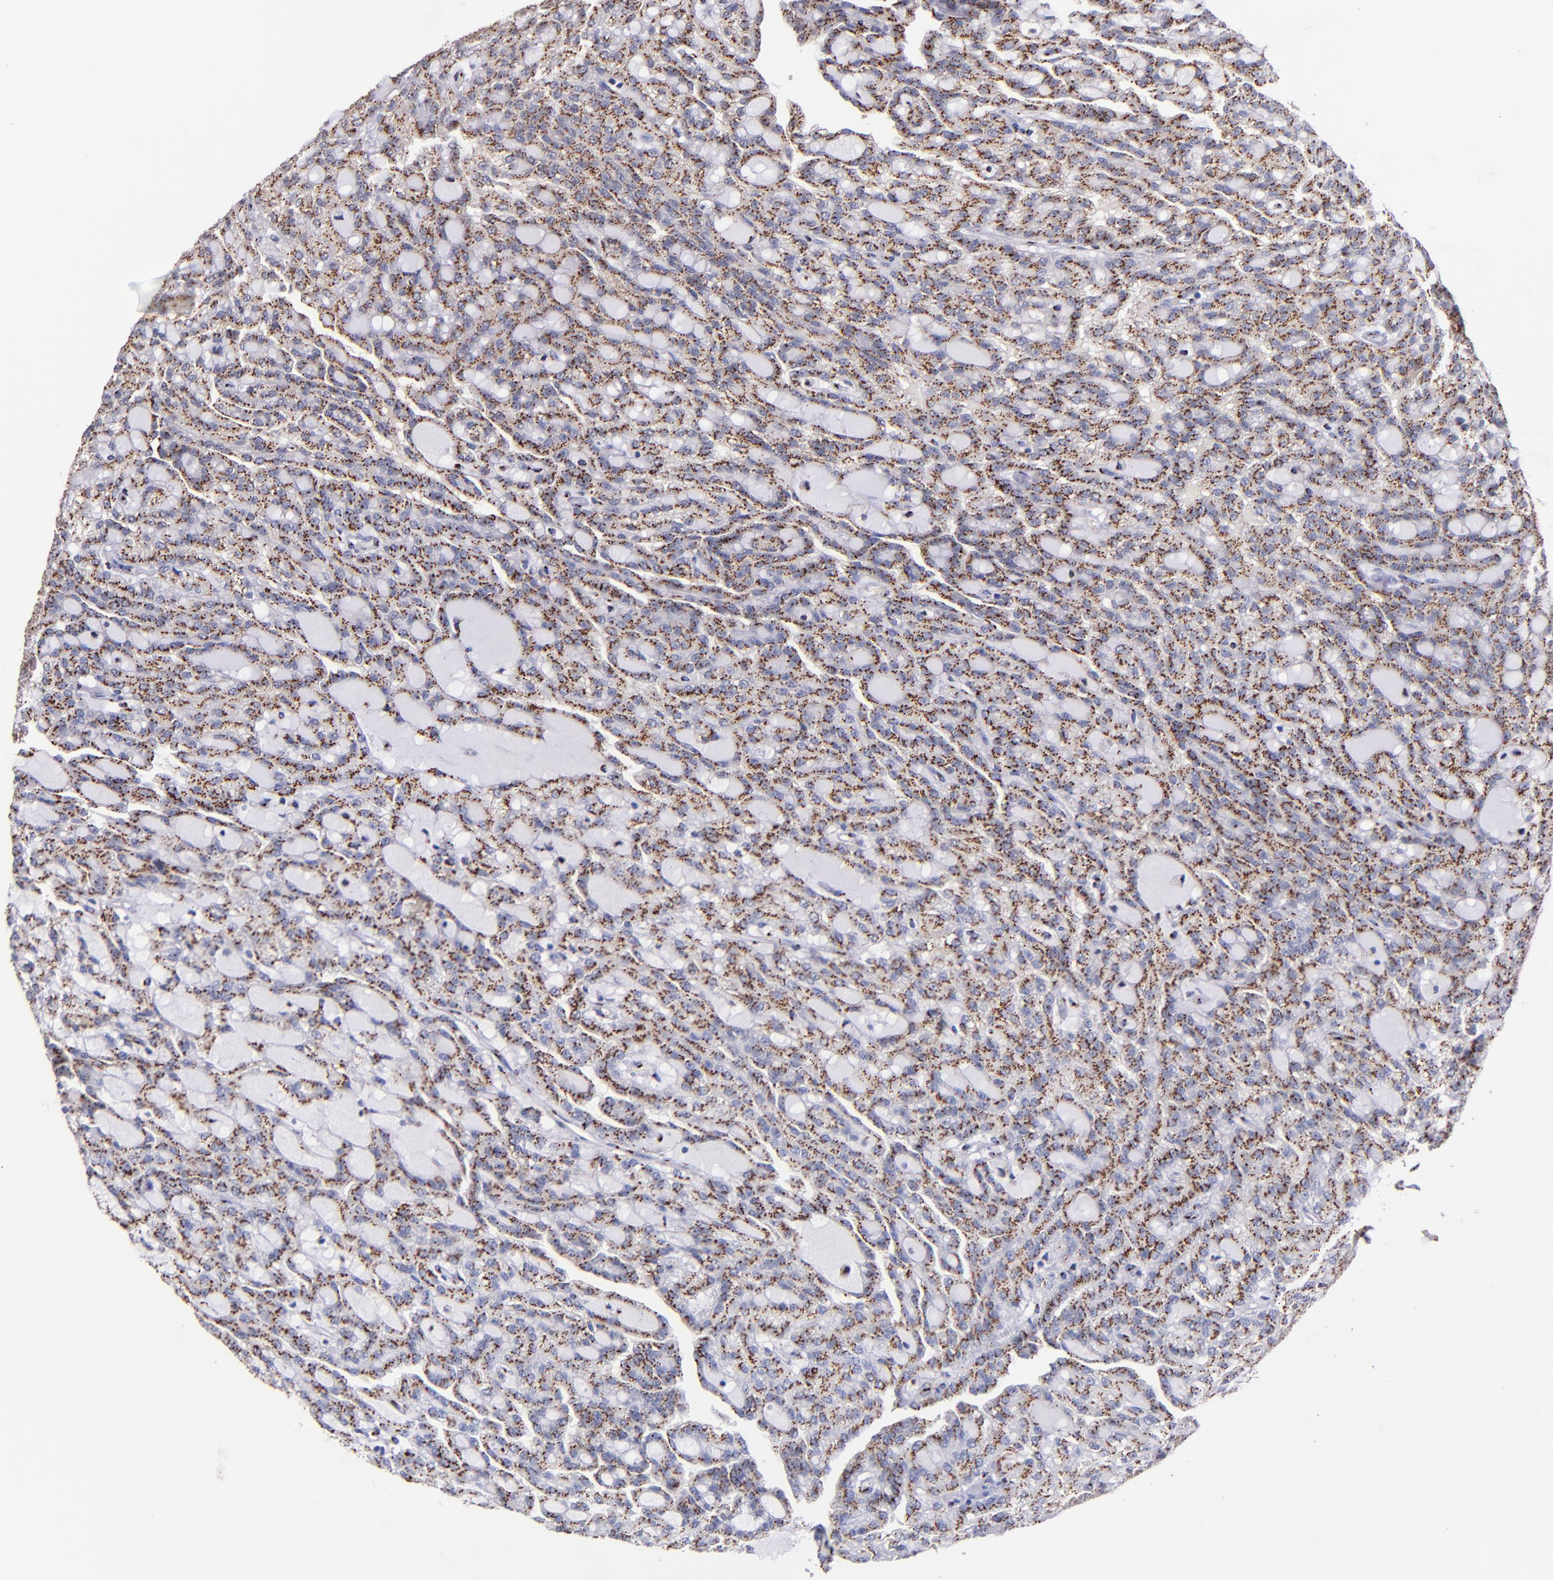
{"staining": {"intensity": "moderate", "quantity": ">75%", "location": "cytoplasmic/membranous"}, "tissue": "renal cancer", "cell_type": "Tumor cells", "image_type": "cancer", "snomed": [{"axis": "morphology", "description": "Adenocarcinoma, NOS"}, {"axis": "topography", "description": "Kidney"}], "caption": "Immunohistochemistry of renal cancer (adenocarcinoma) reveals medium levels of moderate cytoplasmic/membranous positivity in about >75% of tumor cells. (Brightfield microscopy of DAB IHC at high magnification).", "gene": "GOLIM4", "patient": {"sex": "male", "age": 63}}